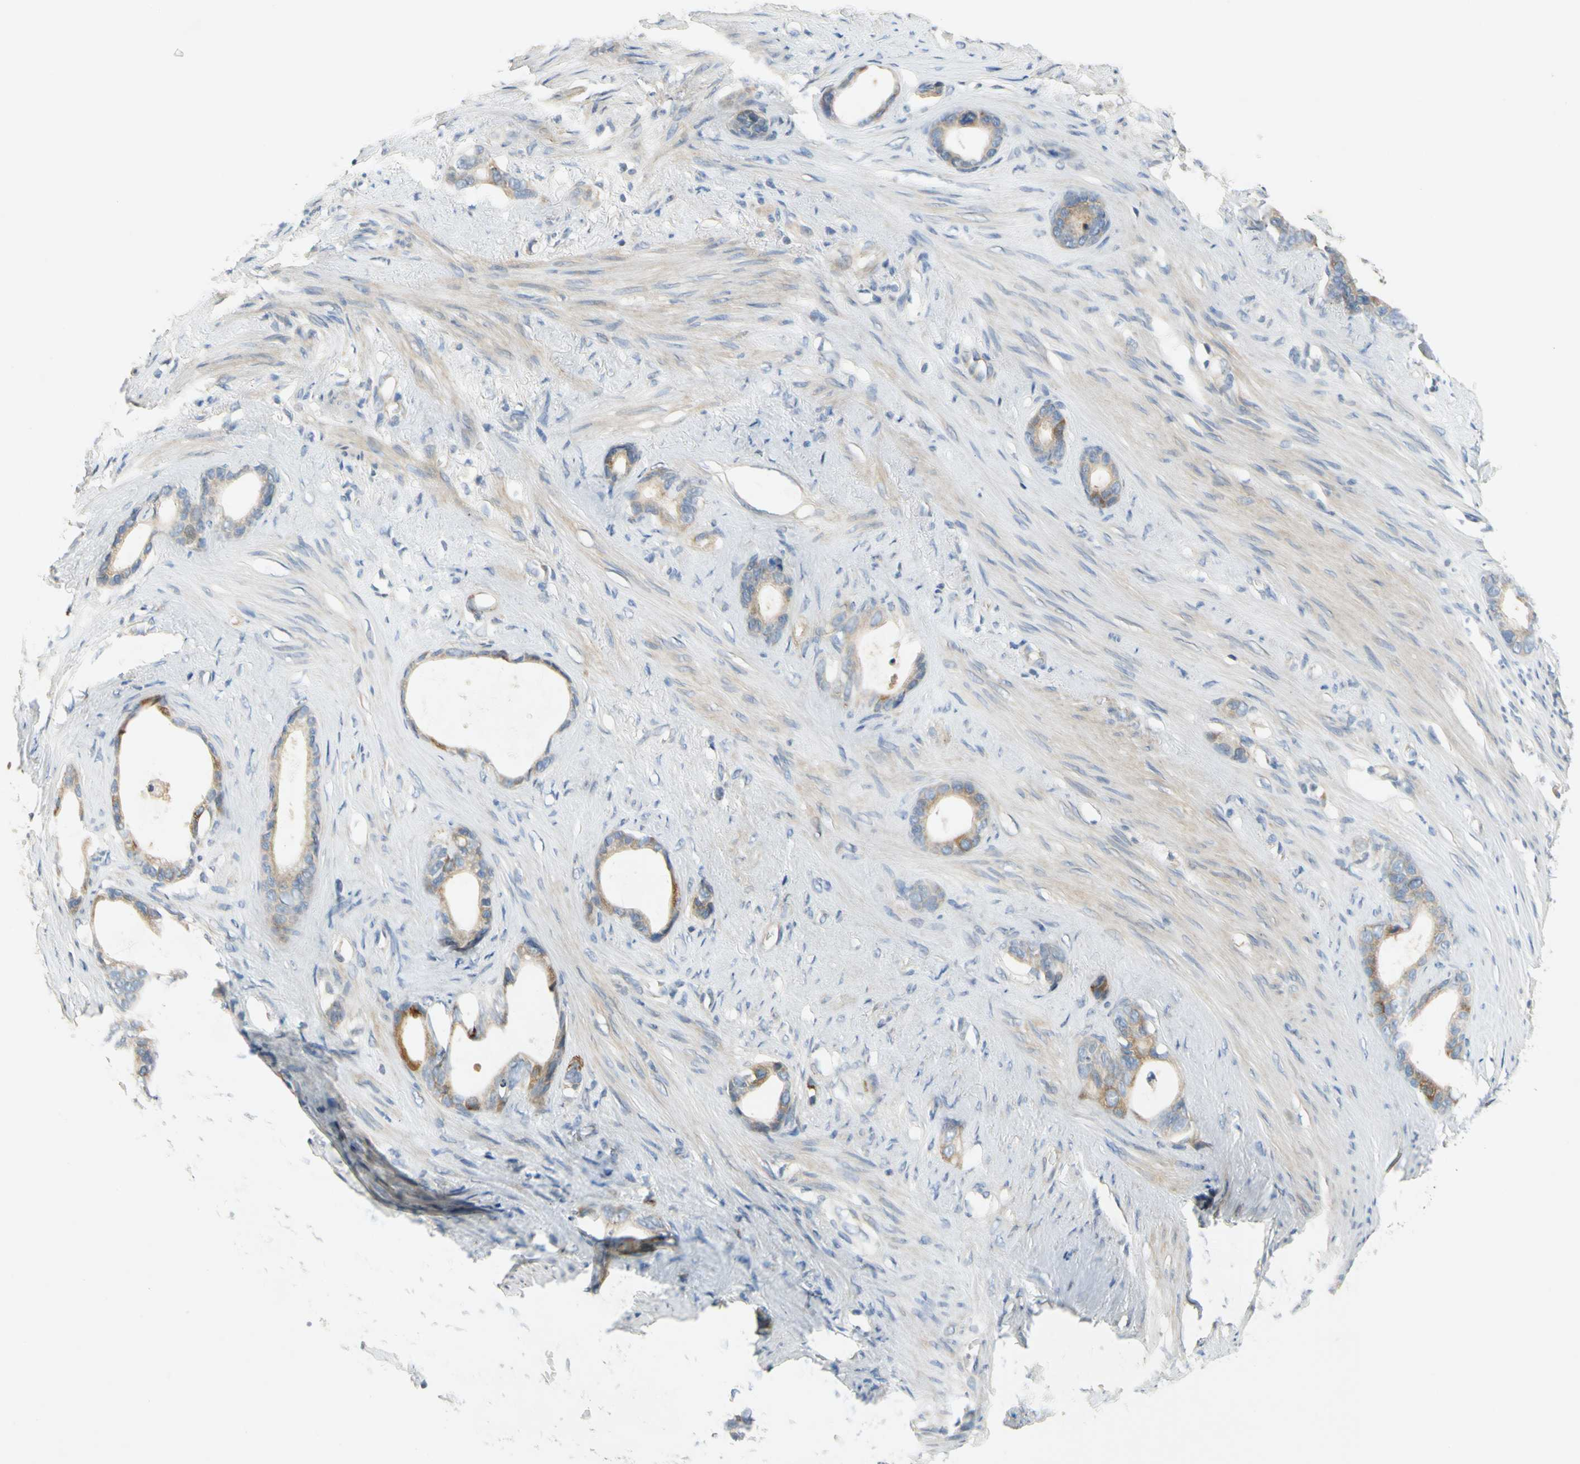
{"staining": {"intensity": "weak", "quantity": ">75%", "location": "cytoplasmic/membranous"}, "tissue": "stomach cancer", "cell_type": "Tumor cells", "image_type": "cancer", "snomed": [{"axis": "morphology", "description": "Adenocarcinoma, NOS"}, {"axis": "topography", "description": "Stomach"}], "caption": "Protein analysis of stomach cancer tissue shows weak cytoplasmic/membranous expression in approximately >75% of tumor cells.", "gene": "CCNB2", "patient": {"sex": "female", "age": 75}}